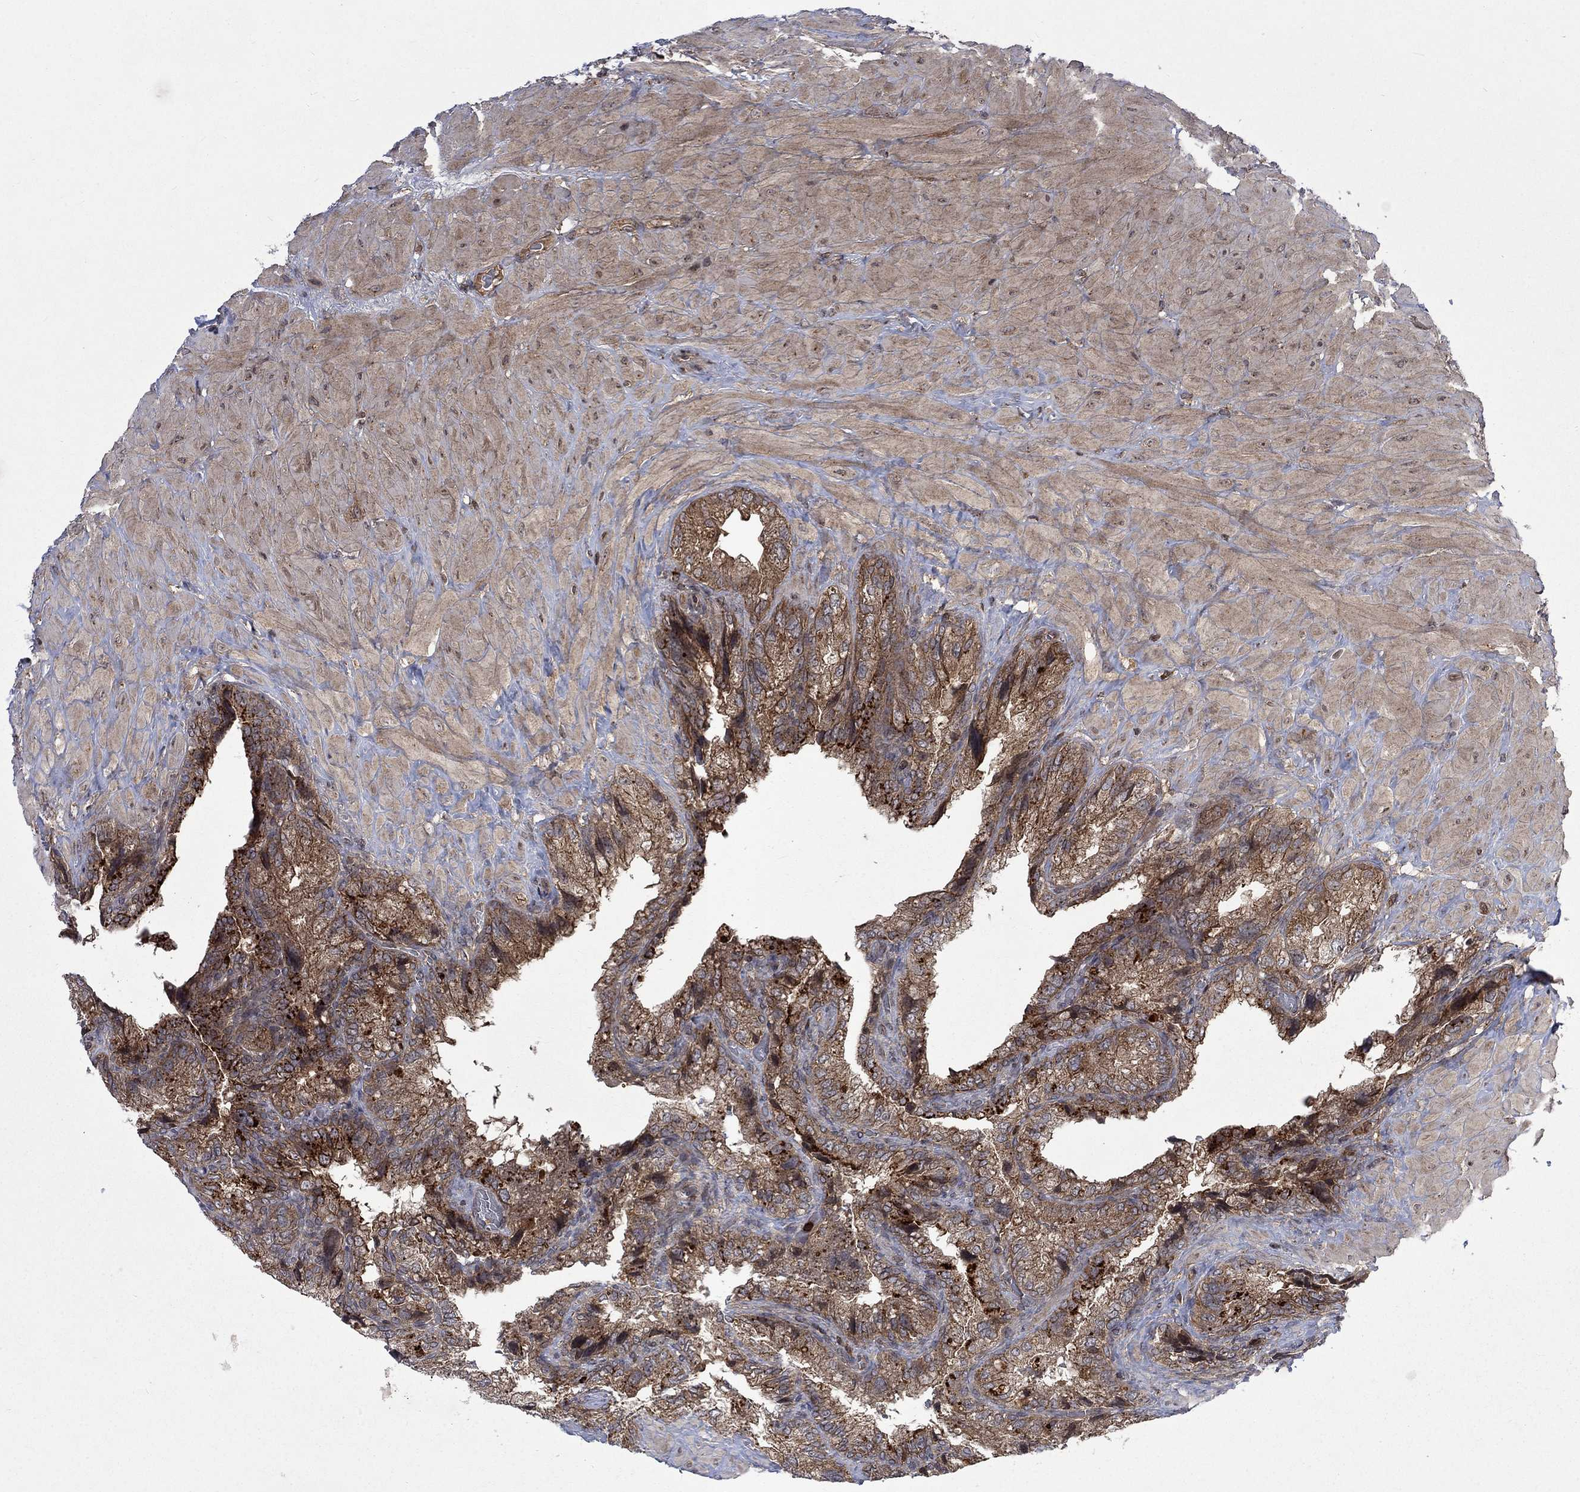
{"staining": {"intensity": "moderate", "quantity": "25%-75%", "location": "cytoplasmic/membranous"}, "tissue": "prostate cancer", "cell_type": "Tumor cells", "image_type": "cancer", "snomed": [{"axis": "morphology", "description": "Adenocarcinoma, NOS"}, {"axis": "topography", "description": "Prostate and seminal vesicle, NOS"}], "caption": "Tumor cells reveal medium levels of moderate cytoplasmic/membranous expression in approximately 25%-75% of cells in adenocarcinoma (prostate). (DAB IHC, brown staining for protein, blue staining for nuclei).", "gene": "TMEM33", "patient": {"sex": "male", "age": 62}}